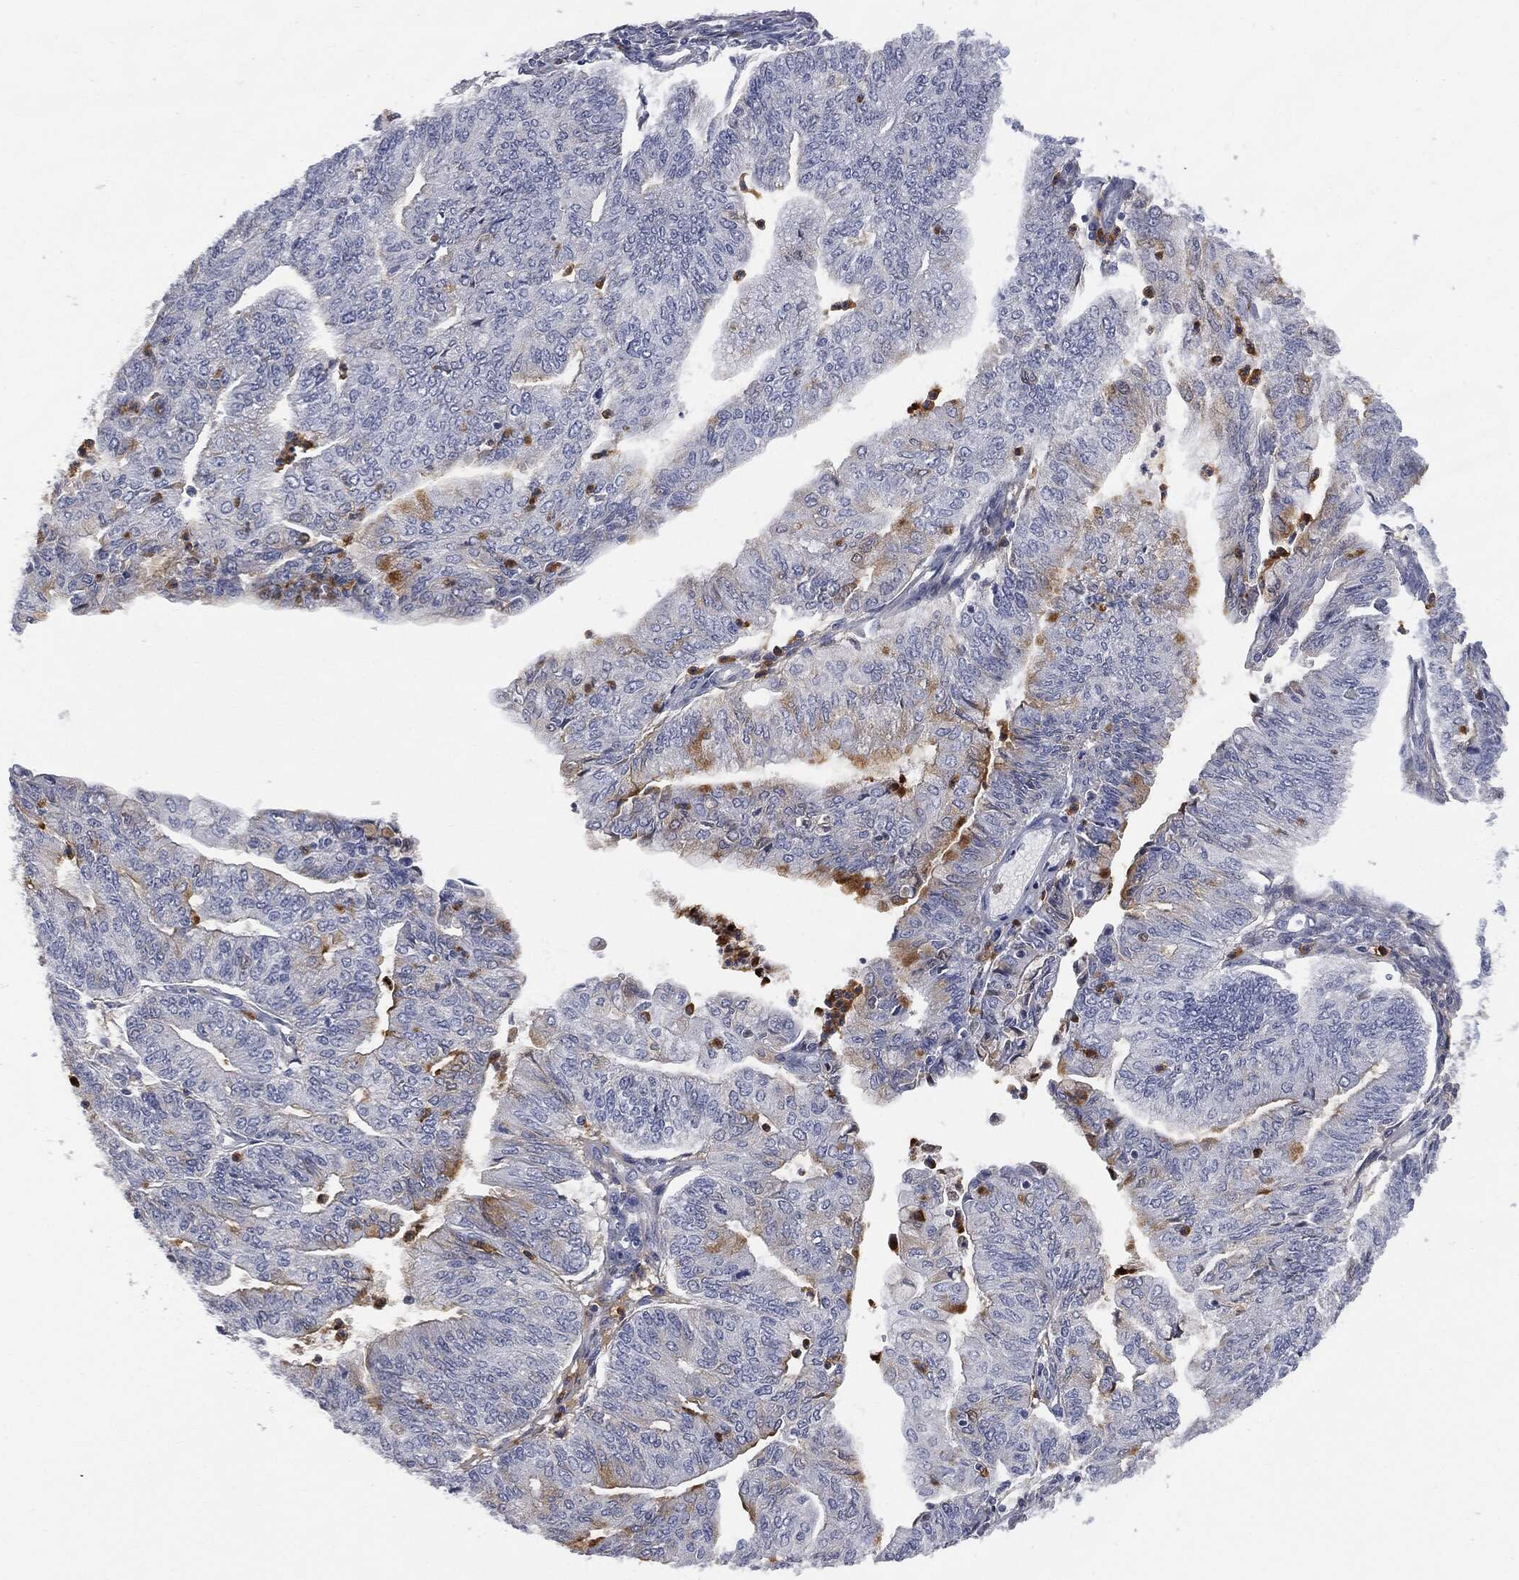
{"staining": {"intensity": "moderate", "quantity": "<25%", "location": "cytoplasmic/membranous"}, "tissue": "endometrial cancer", "cell_type": "Tumor cells", "image_type": "cancer", "snomed": [{"axis": "morphology", "description": "Adenocarcinoma, NOS"}, {"axis": "topography", "description": "Endometrium"}], "caption": "Brown immunohistochemical staining in endometrial cancer (adenocarcinoma) shows moderate cytoplasmic/membranous expression in approximately <25% of tumor cells. (IHC, brightfield microscopy, high magnification).", "gene": "BTK", "patient": {"sex": "female", "age": 59}}